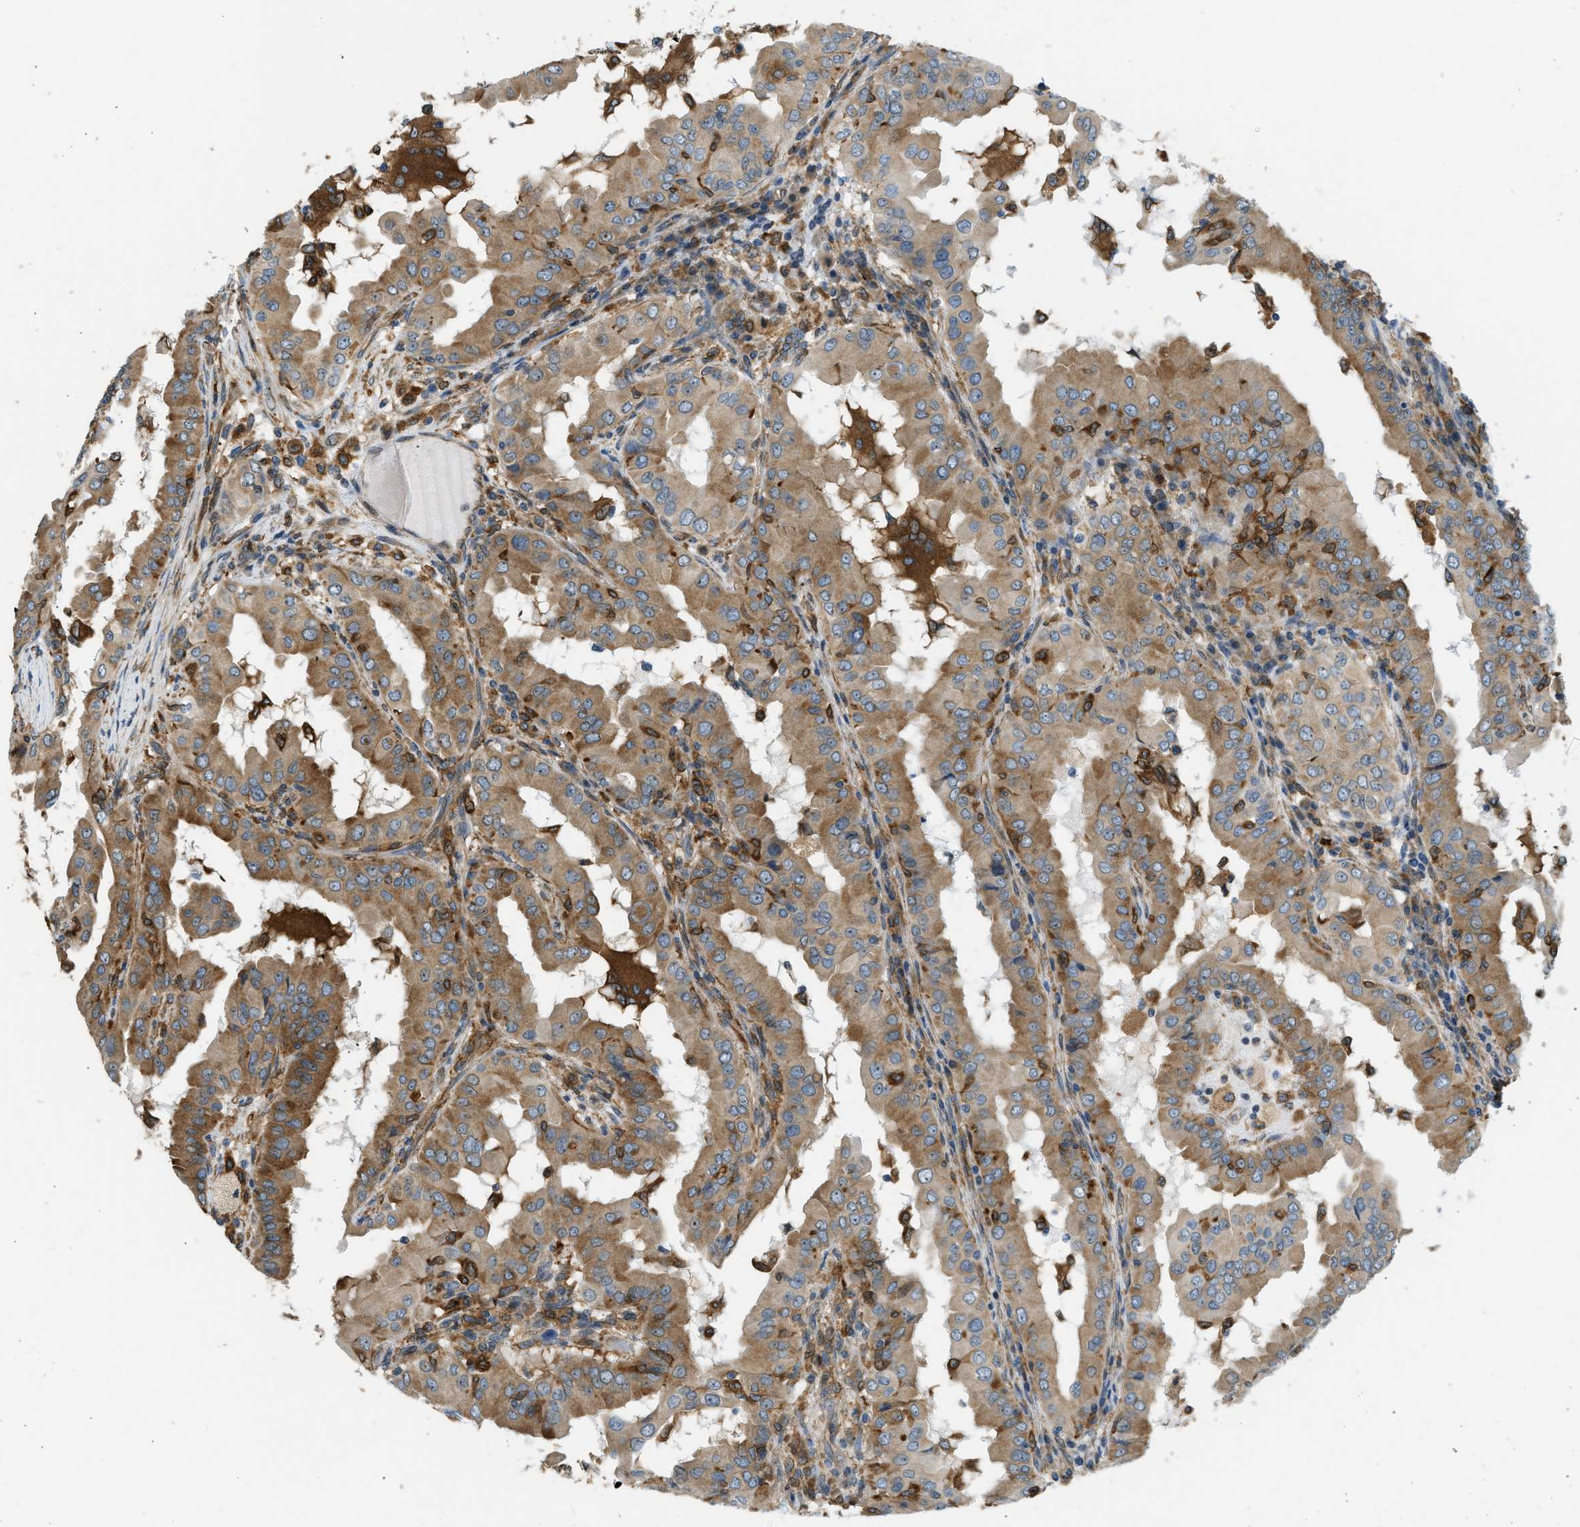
{"staining": {"intensity": "moderate", "quantity": ">75%", "location": "cytoplasmic/membranous"}, "tissue": "thyroid cancer", "cell_type": "Tumor cells", "image_type": "cancer", "snomed": [{"axis": "morphology", "description": "Papillary adenocarcinoma, NOS"}, {"axis": "topography", "description": "Thyroid gland"}], "caption": "Immunohistochemistry (IHC) micrograph of papillary adenocarcinoma (thyroid) stained for a protein (brown), which reveals medium levels of moderate cytoplasmic/membranous expression in approximately >75% of tumor cells.", "gene": "OS9", "patient": {"sex": "male", "age": 33}}